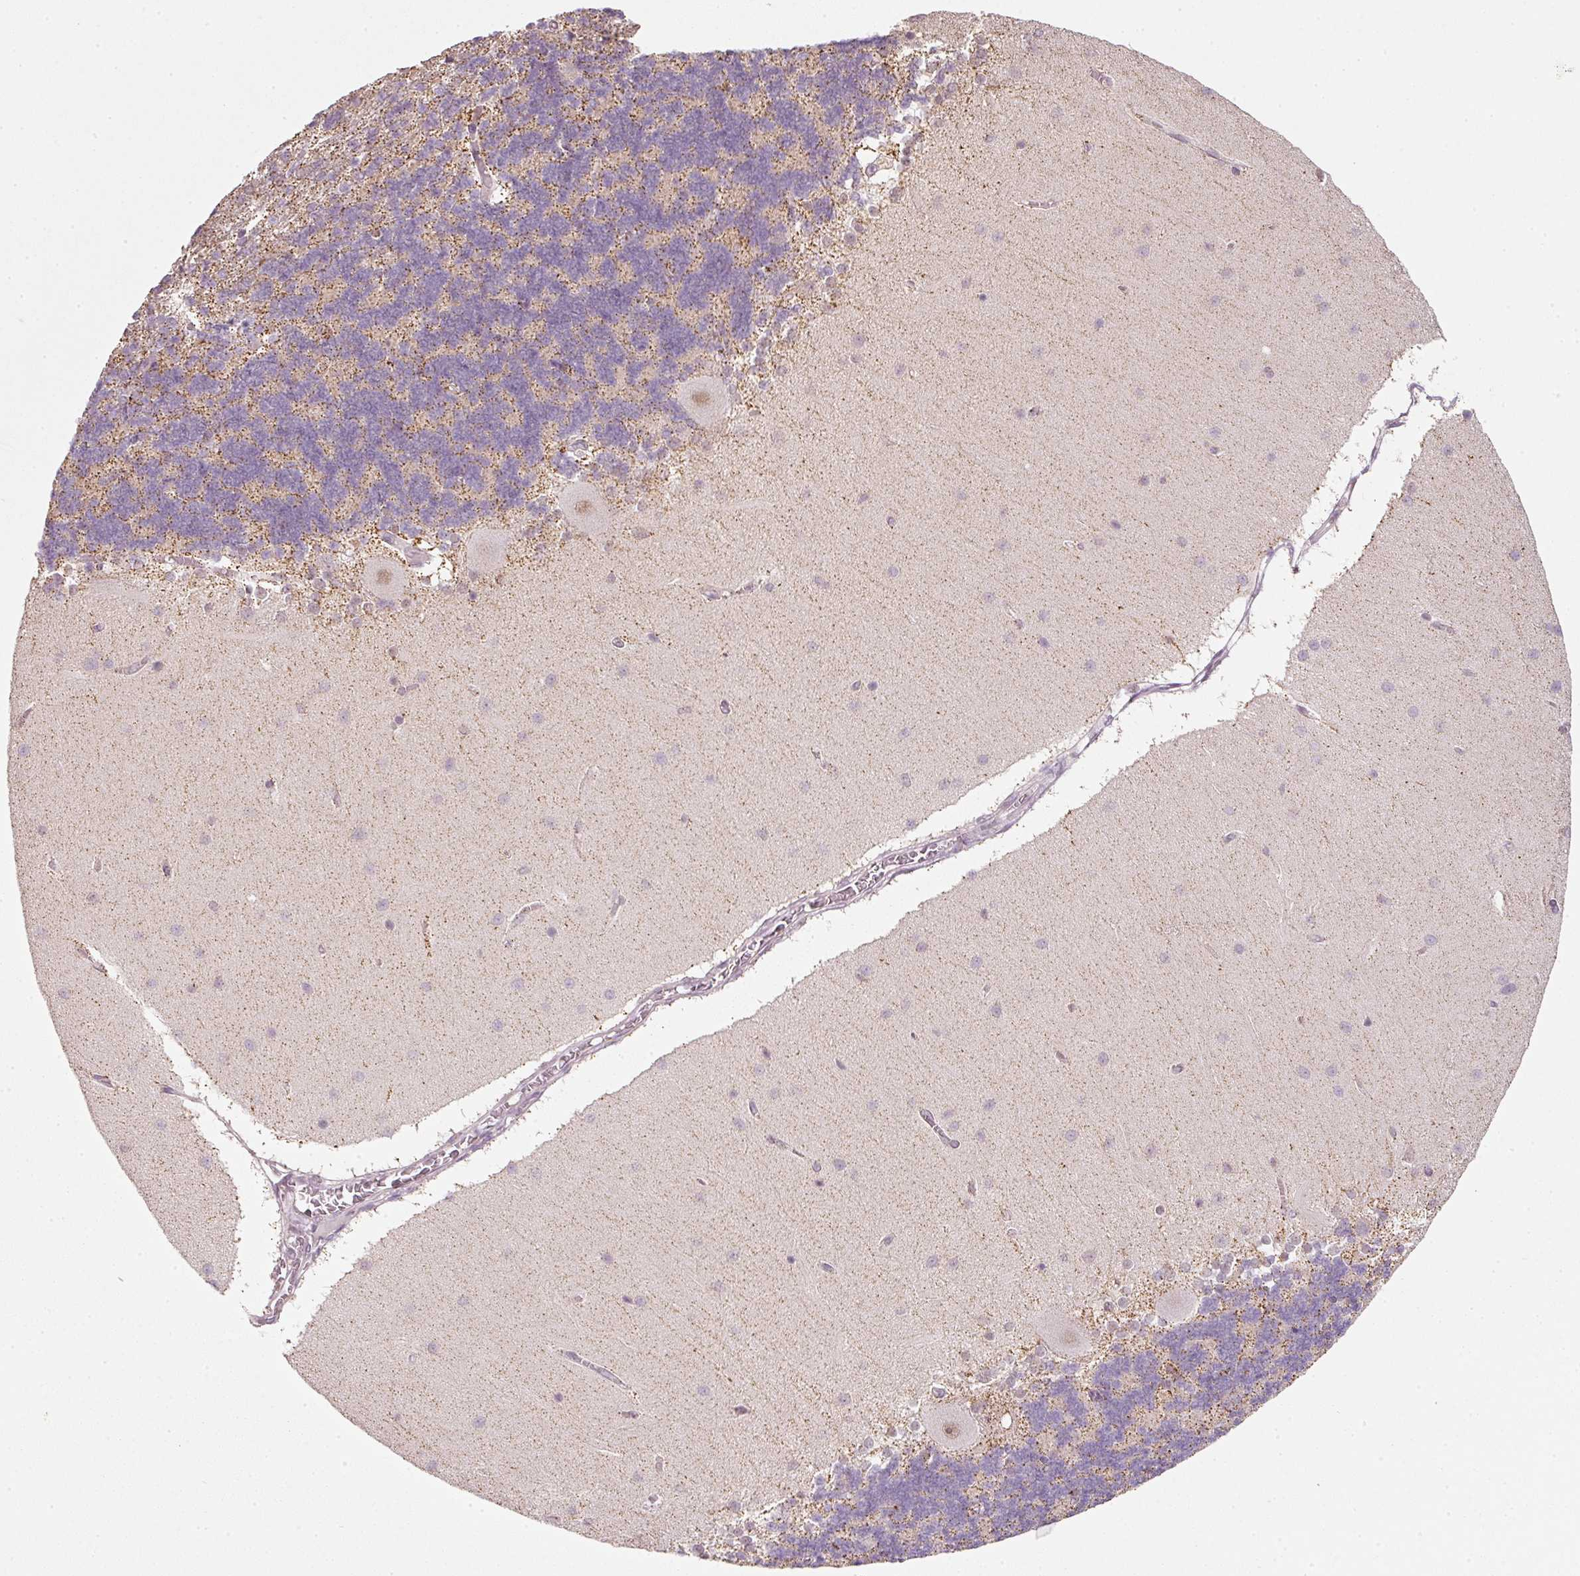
{"staining": {"intensity": "negative", "quantity": "none", "location": "none"}, "tissue": "cerebellum", "cell_type": "Cells in granular layer", "image_type": "normal", "snomed": [{"axis": "morphology", "description": "Normal tissue, NOS"}, {"axis": "topography", "description": "Cerebellum"}], "caption": "This image is of normal cerebellum stained with immunohistochemistry to label a protein in brown with the nuclei are counter-stained blue. There is no positivity in cells in granular layer.", "gene": "FSTL3", "patient": {"sex": "female", "age": 54}}